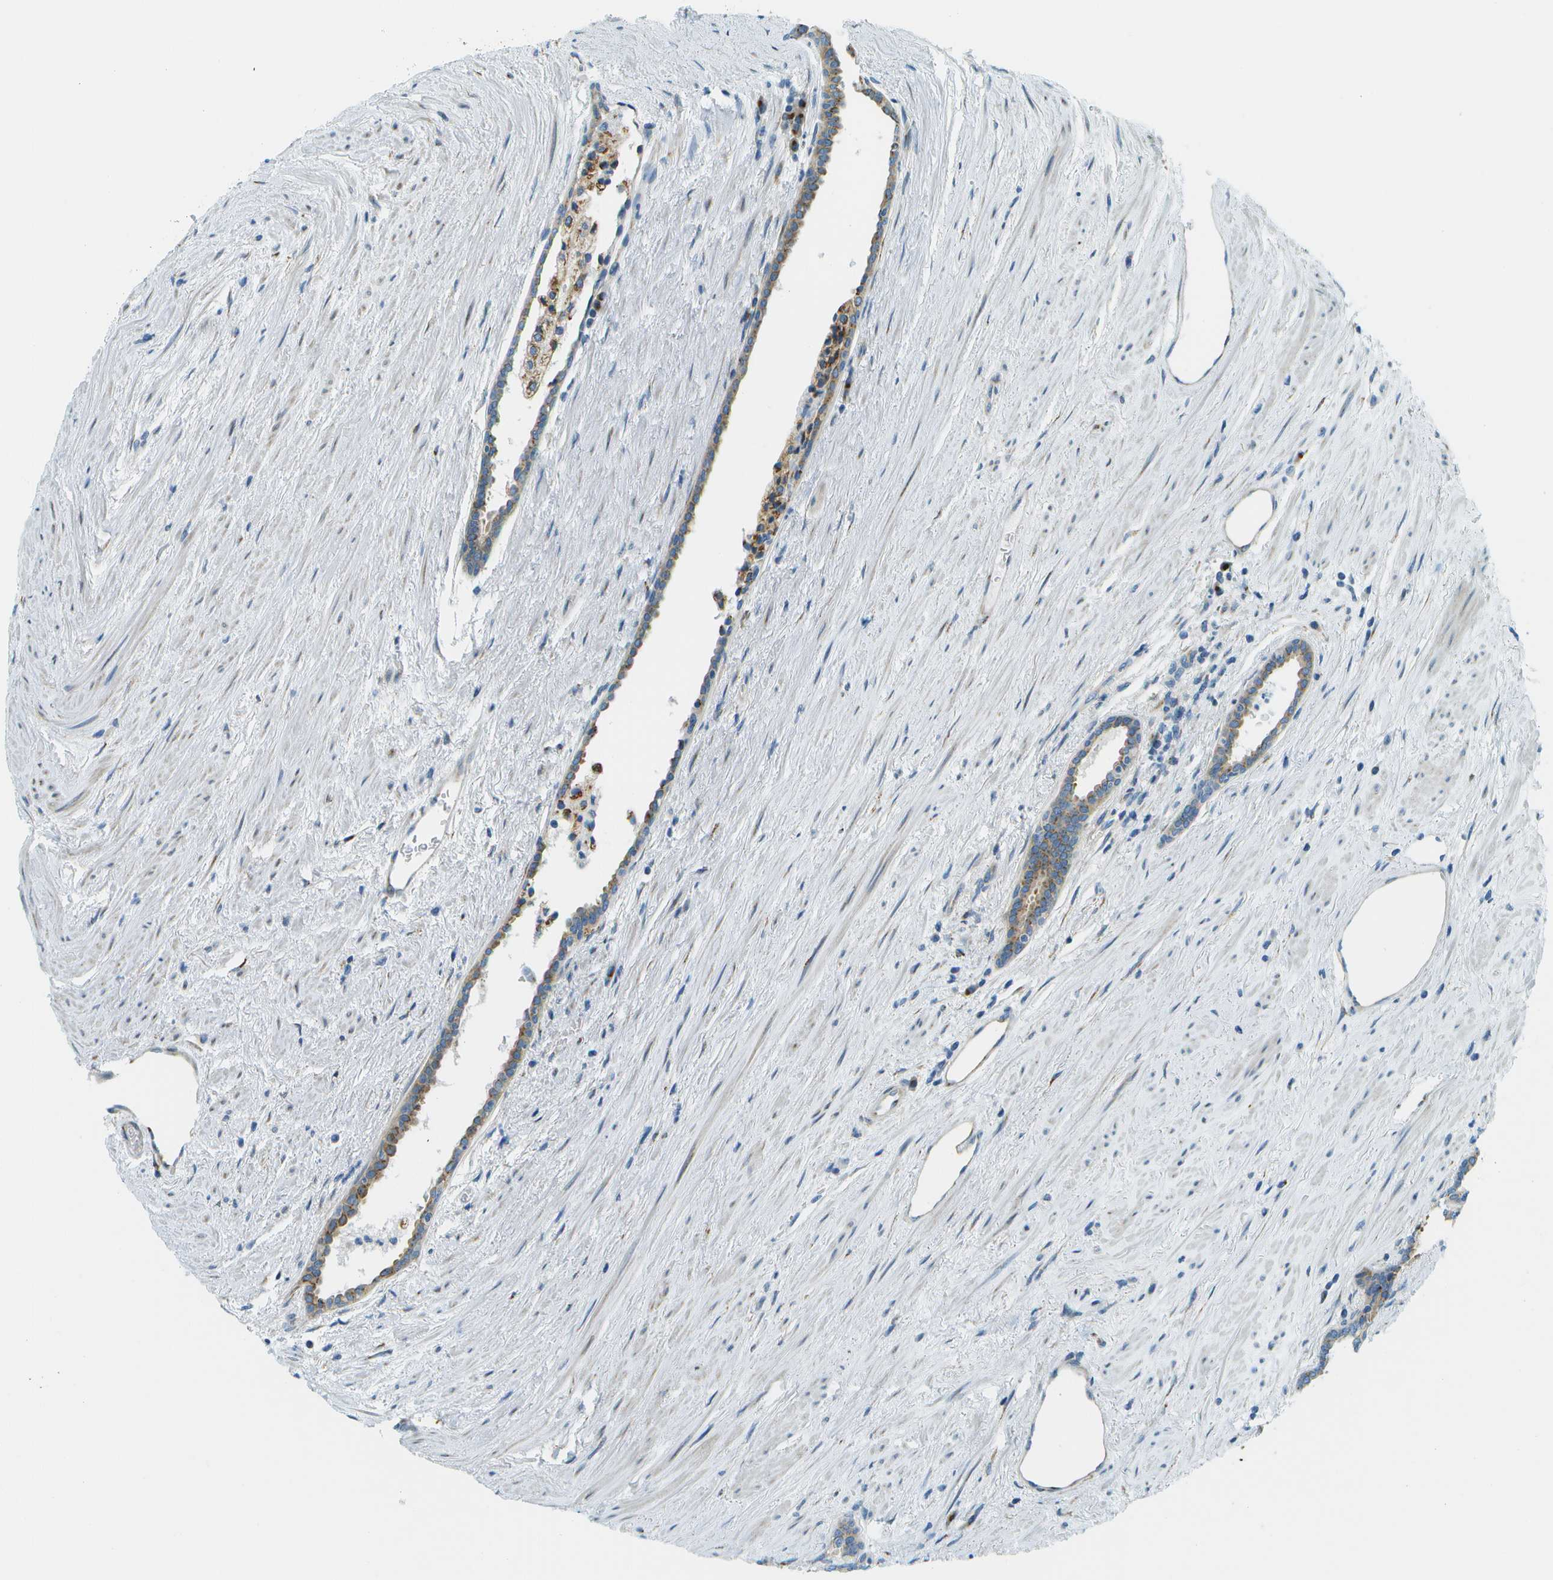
{"staining": {"intensity": "moderate", "quantity": ">75%", "location": "cytoplasmic/membranous"}, "tissue": "prostate cancer", "cell_type": "Tumor cells", "image_type": "cancer", "snomed": [{"axis": "morphology", "description": "Adenocarcinoma, High grade"}, {"axis": "topography", "description": "Prostate"}], "caption": "Protein expression by IHC exhibits moderate cytoplasmic/membranous expression in approximately >75% of tumor cells in adenocarcinoma (high-grade) (prostate).", "gene": "ACBD3", "patient": {"sex": "male", "age": 71}}